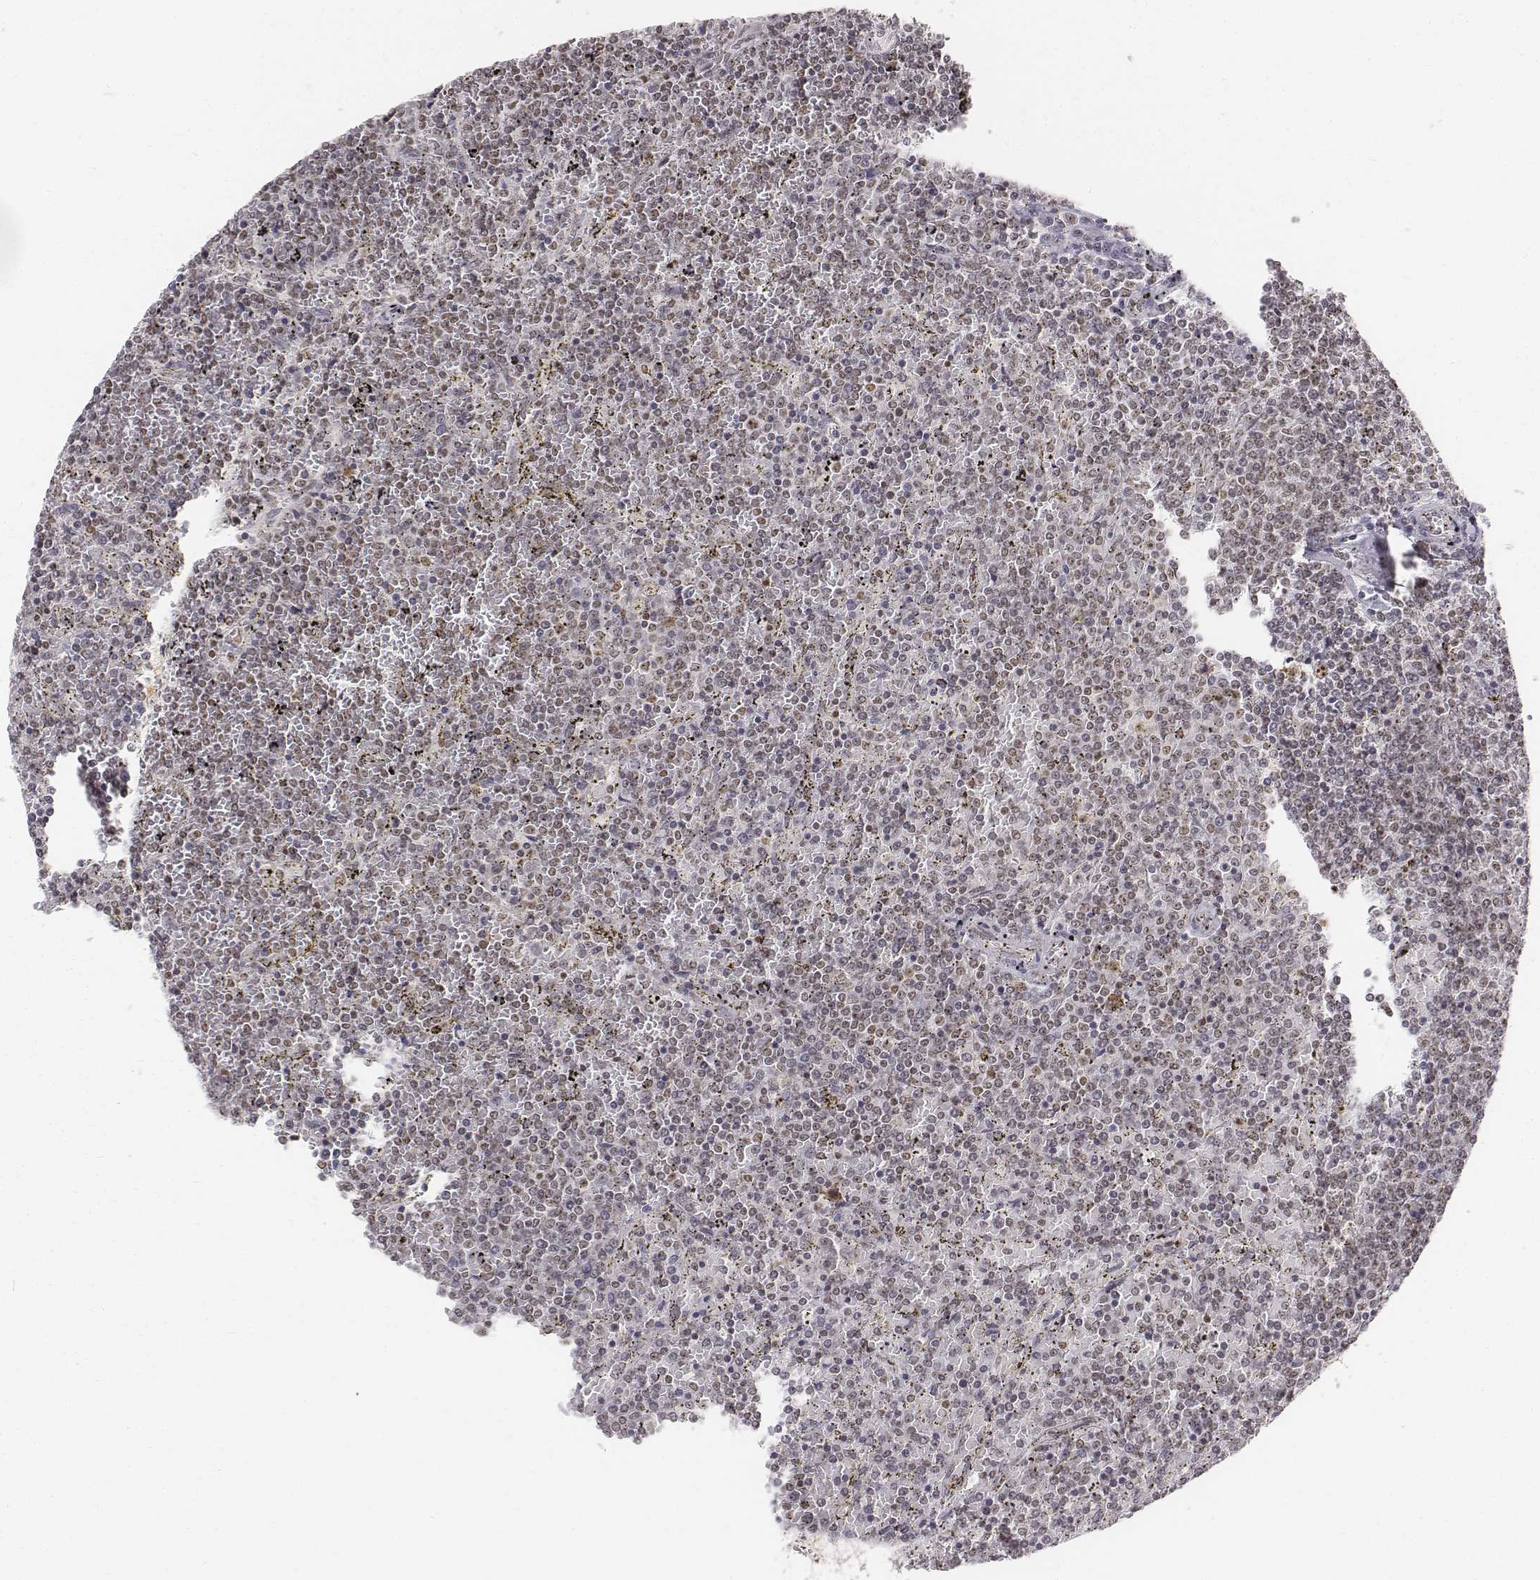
{"staining": {"intensity": "negative", "quantity": "none", "location": "none"}, "tissue": "lymphoma", "cell_type": "Tumor cells", "image_type": "cancer", "snomed": [{"axis": "morphology", "description": "Malignant lymphoma, non-Hodgkin's type, Low grade"}, {"axis": "topography", "description": "Spleen"}], "caption": "The histopathology image reveals no significant expression in tumor cells of low-grade malignant lymphoma, non-Hodgkin's type. (Immunohistochemistry, brightfield microscopy, high magnification).", "gene": "PHF6", "patient": {"sex": "female", "age": 77}}